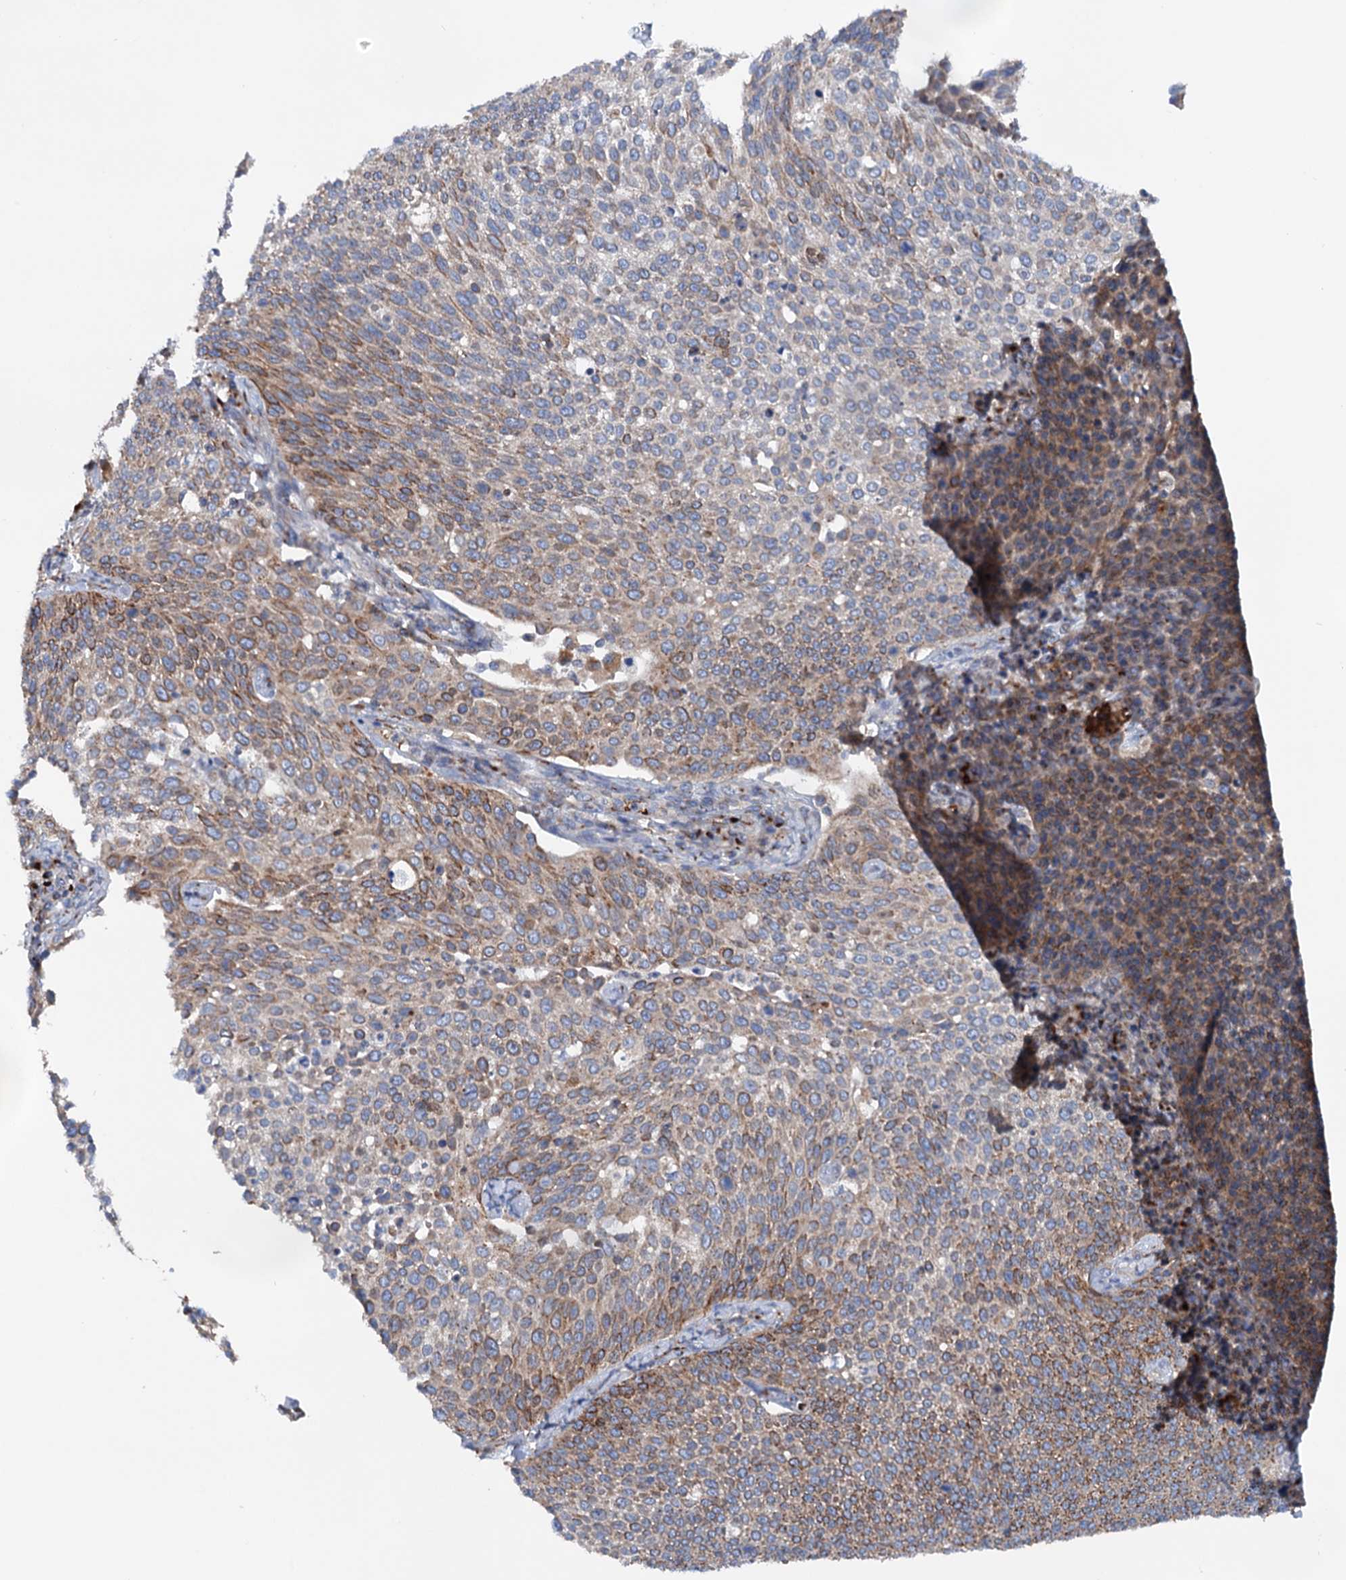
{"staining": {"intensity": "moderate", "quantity": "25%-75%", "location": "cytoplasmic/membranous"}, "tissue": "cervical cancer", "cell_type": "Tumor cells", "image_type": "cancer", "snomed": [{"axis": "morphology", "description": "Squamous cell carcinoma, NOS"}, {"axis": "topography", "description": "Cervix"}], "caption": "There is medium levels of moderate cytoplasmic/membranous expression in tumor cells of cervical cancer, as demonstrated by immunohistochemical staining (brown color).", "gene": "EIPR1", "patient": {"sex": "female", "age": 34}}